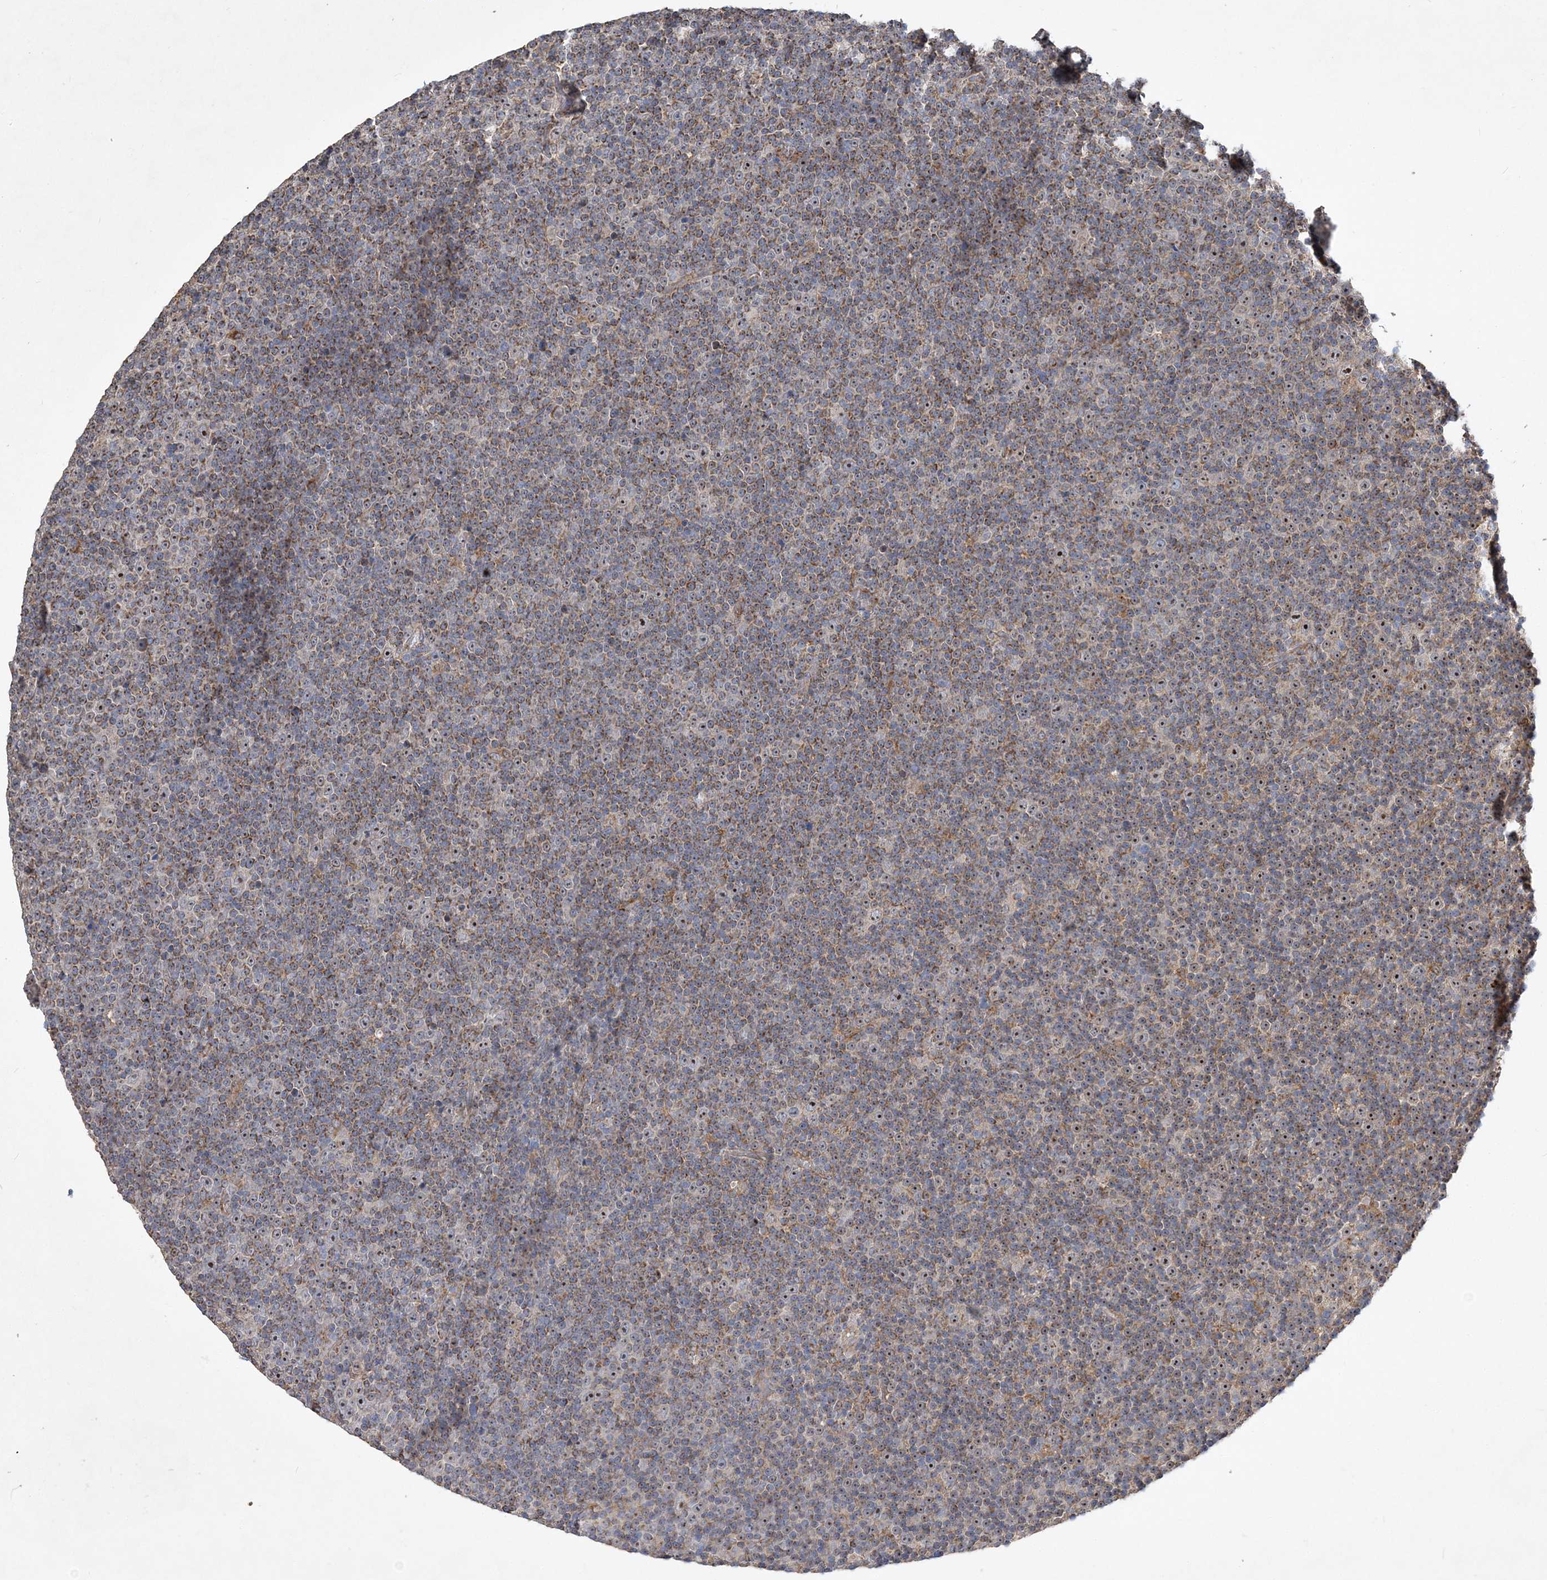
{"staining": {"intensity": "moderate", "quantity": ">75%", "location": "cytoplasmic/membranous,nuclear"}, "tissue": "lymphoma", "cell_type": "Tumor cells", "image_type": "cancer", "snomed": [{"axis": "morphology", "description": "Malignant lymphoma, non-Hodgkin's type, Low grade"}, {"axis": "topography", "description": "Lymph node"}], "caption": "High-power microscopy captured an immunohistochemistry photomicrograph of lymphoma, revealing moderate cytoplasmic/membranous and nuclear positivity in about >75% of tumor cells.", "gene": "FEZ2", "patient": {"sex": "female", "age": 67}}